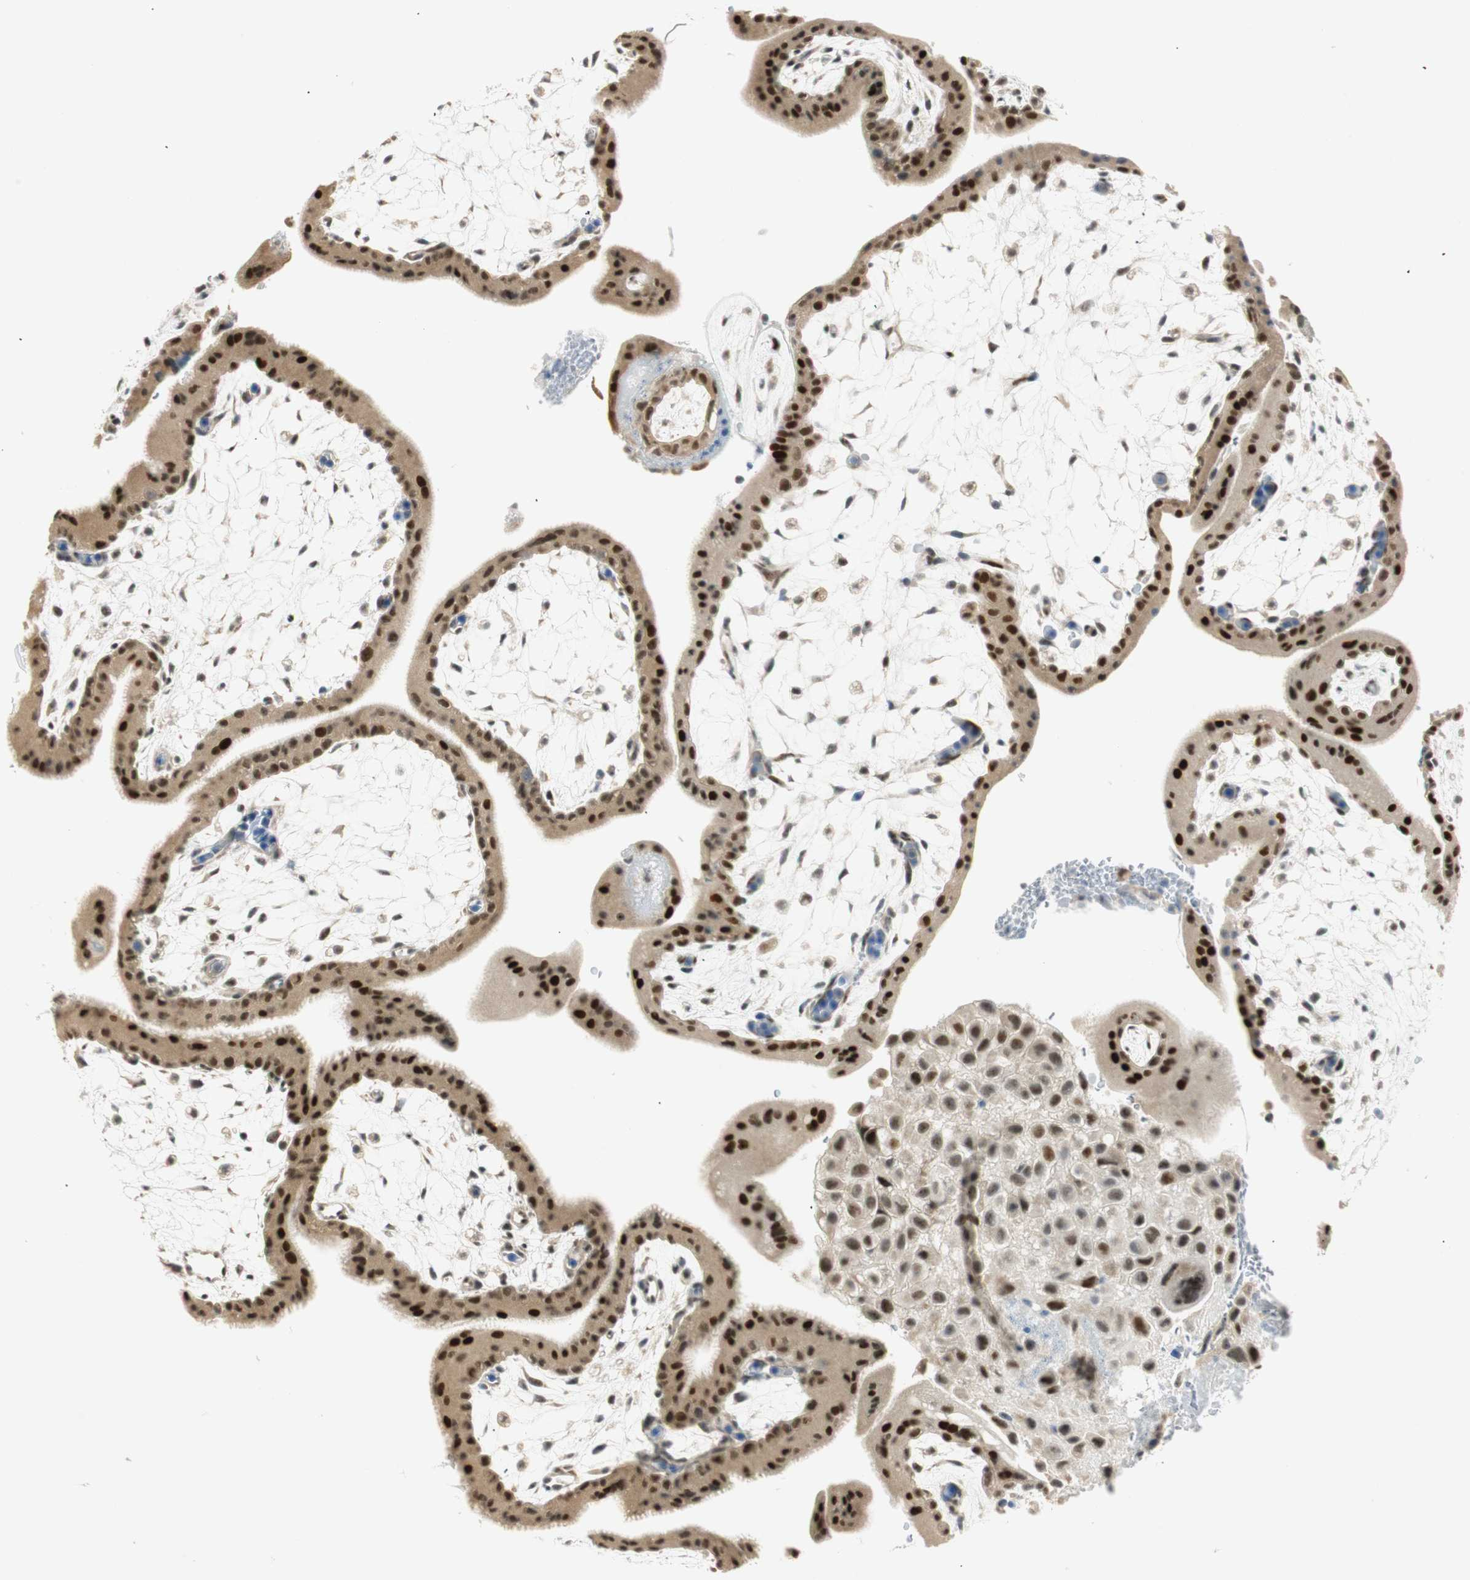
{"staining": {"intensity": "moderate", "quantity": "25%-75%", "location": "nuclear"}, "tissue": "placenta", "cell_type": "Decidual cells", "image_type": "normal", "snomed": [{"axis": "morphology", "description": "Normal tissue, NOS"}, {"axis": "topography", "description": "Placenta"}], "caption": "Protein expression analysis of benign placenta reveals moderate nuclear staining in about 25%-75% of decidual cells.", "gene": "MSX2", "patient": {"sex": "female", "age": 35}}